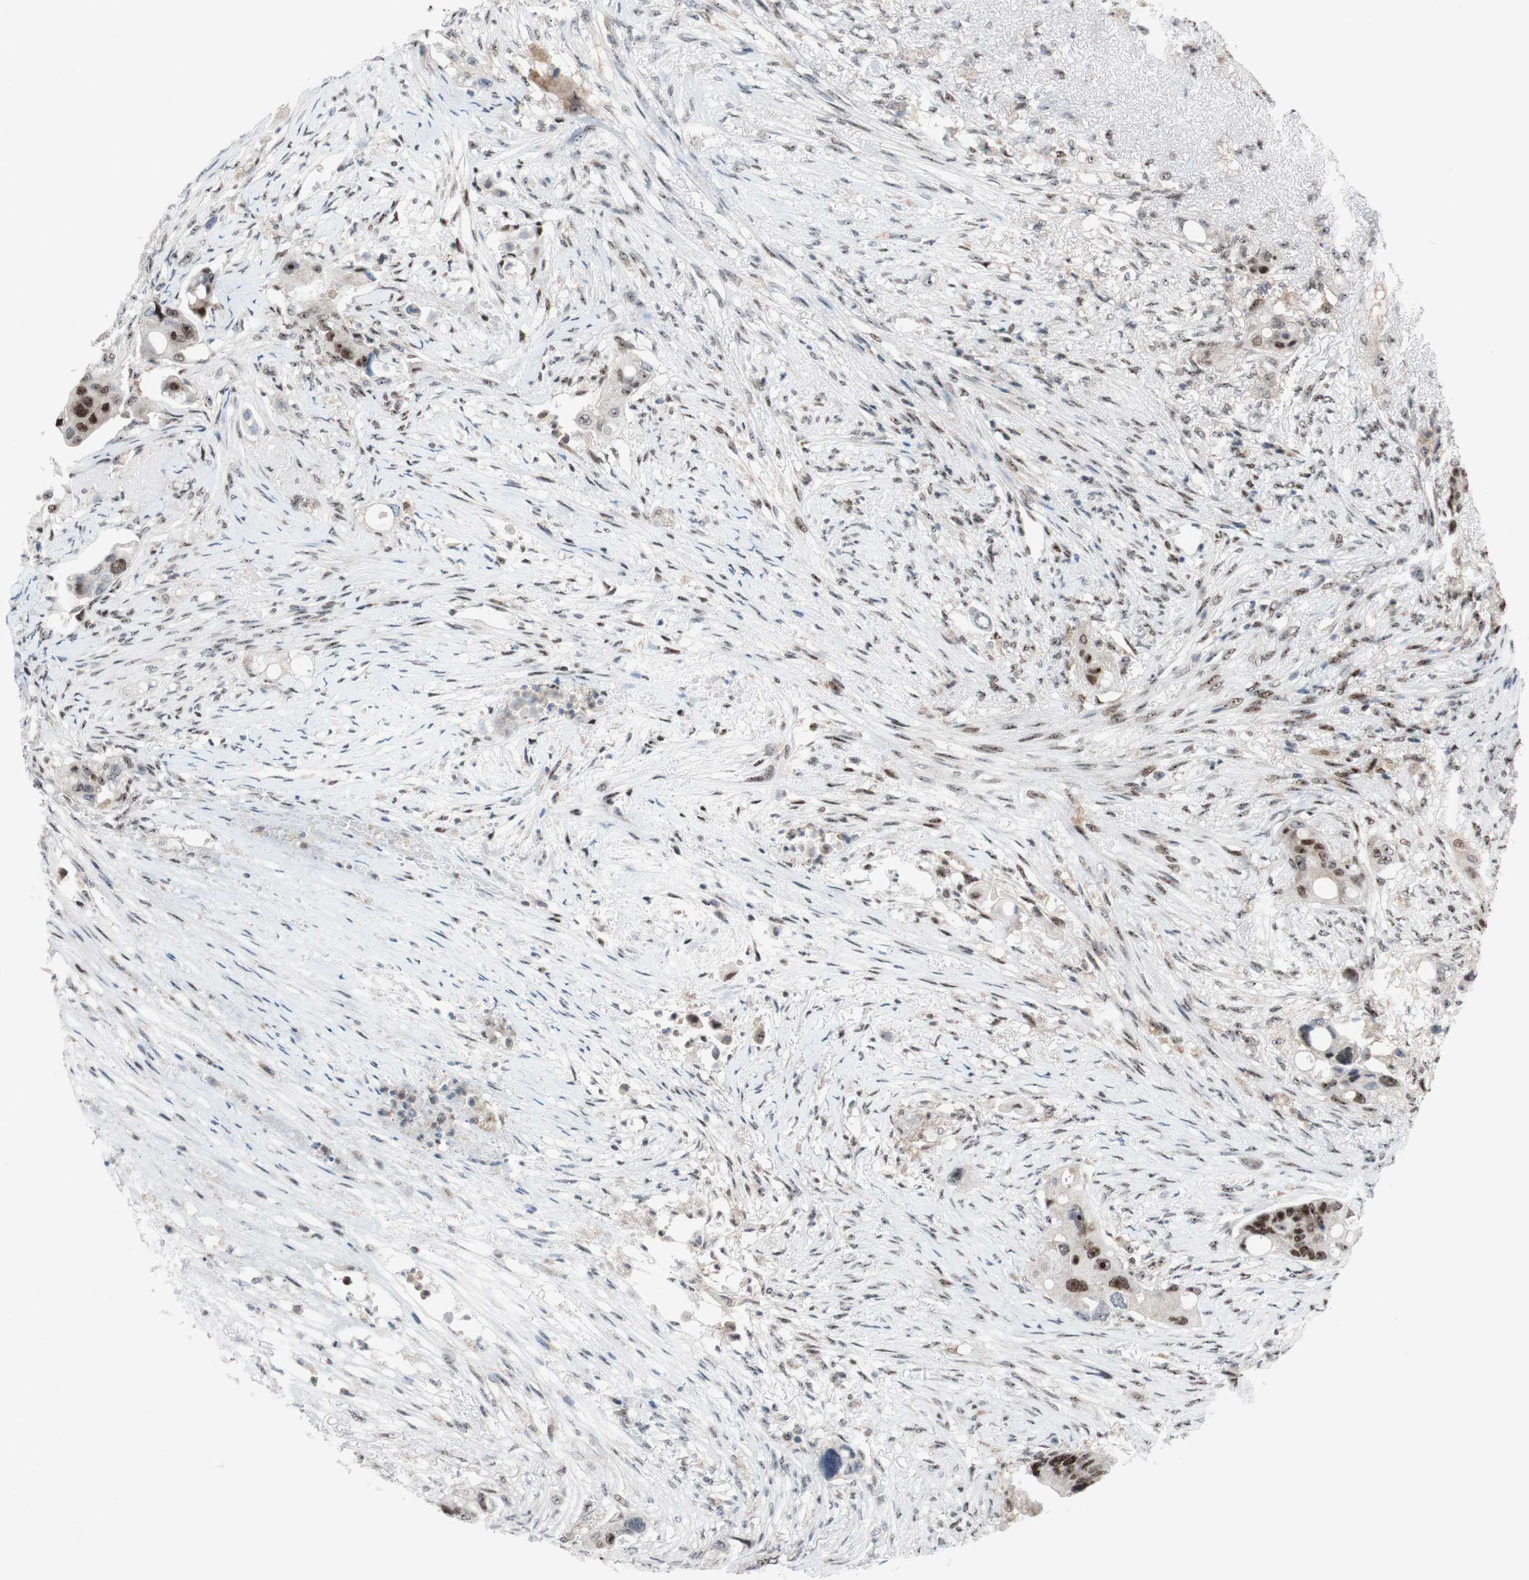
{"staining": {"intensity": "moderate", "quantity": ">75%", "location": "nuclear"}, "tissue": "colorectal cancer", "cell_type": "Tumor cells", "image_type": "cancer", "snomed": [{"axis": "morphology", "description": "Adenocarcinoma, NOS"}, {"axis": "topography", "description": "Colon"}], "caption": "Immunohistochemistry histopathology image of colorectal adenocarcinoma stained for a protein (brown), which exhibits medium levels of moderate nuclear expression in about >75% of tumor cells.", "gene": "POLR1A", "patient": {"sex": "female", "age": 57}}